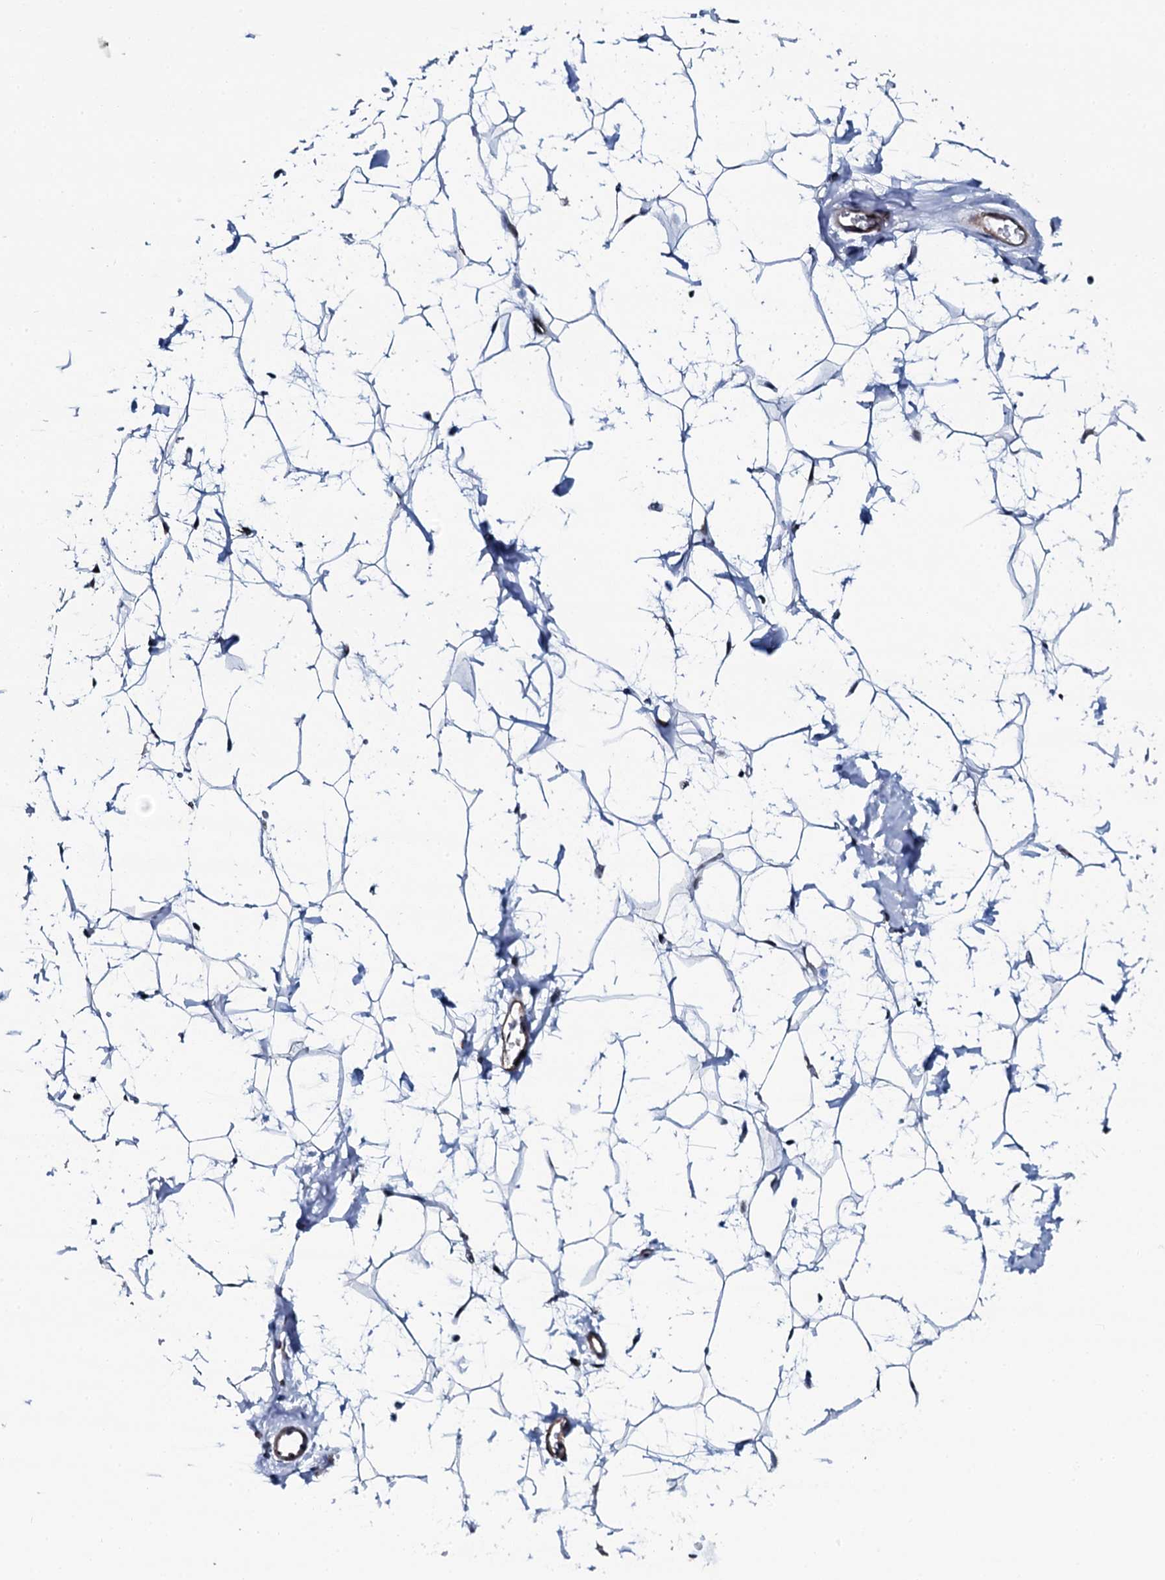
{"staining": {"intensity": "weak", "quantity": "<25%", "location": "nuclear"}, "tissue": "adipose tissue", "cell_type": "Adipocytes", "image_type": "normal", "snomed": [{"axis": "morphology", "description": "Normal tissue, NOS"}, {"axis": "topography", "description": "Breast"}], "caption": "This is an immunohistochemistry (IHC) micrograph of normal human adipose tissue. There is no staining in adipocytes.", "gene": "CWC15", "patient": {"sex": "female", "age": 26}}